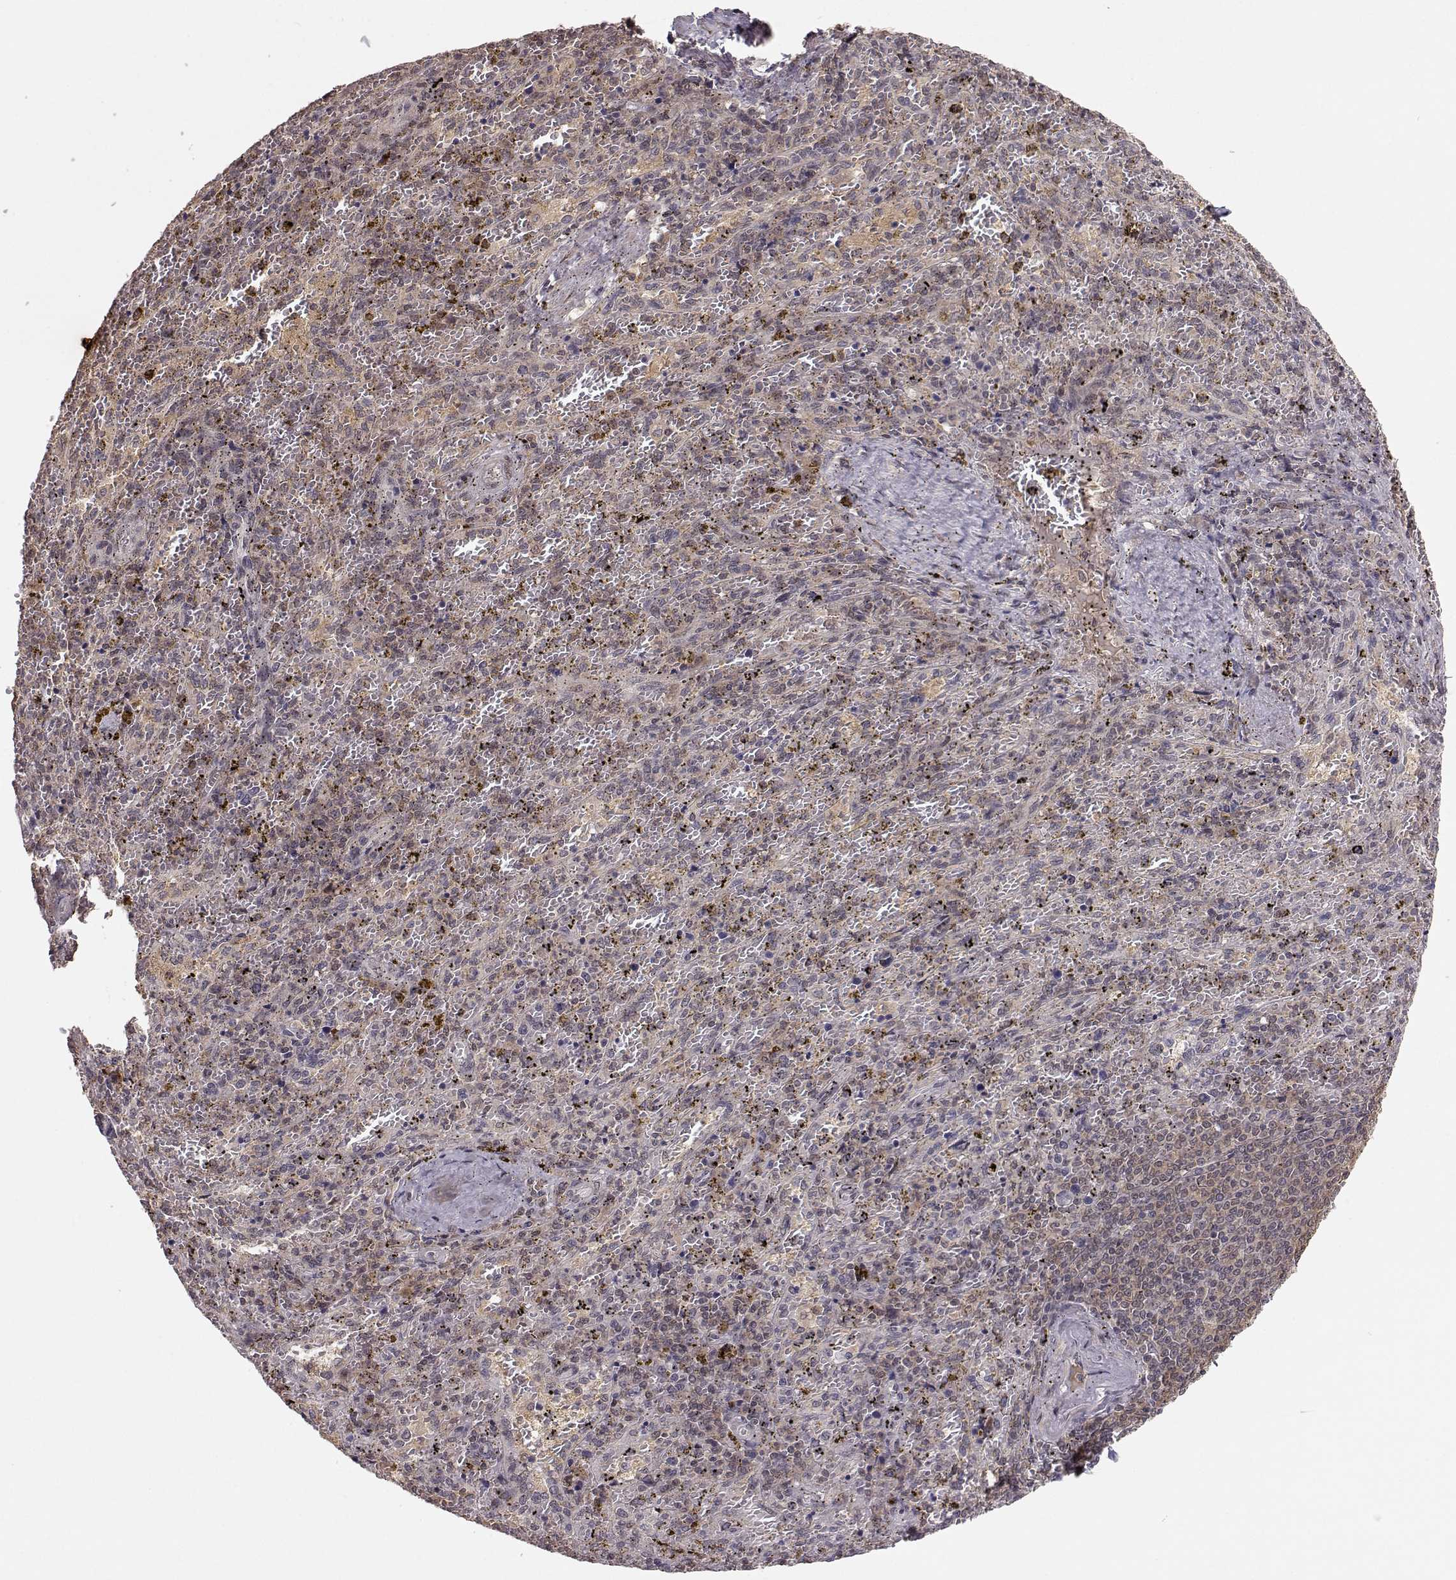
{"staining": {"intensity": "weak", "quantity": "<25%", "location": "cytoplasmic/membranous"}, "tissue": "spleen", "cell_type": "Cells in red pulp", "image_type": "normal", "snomed": [{"axis": "morphology", "description": "Normal tissue, NOS"}, {"axis": "topography", "description": "Spleen"}], "caption": "Immunohistochemistry micrograph of benign spleen: human spleen stained with DAB demonstrates no significant protein positivity in cells in red pulp.", "gene": "PLEKHG3", "patient": {"sex": "female", "age": 50}}